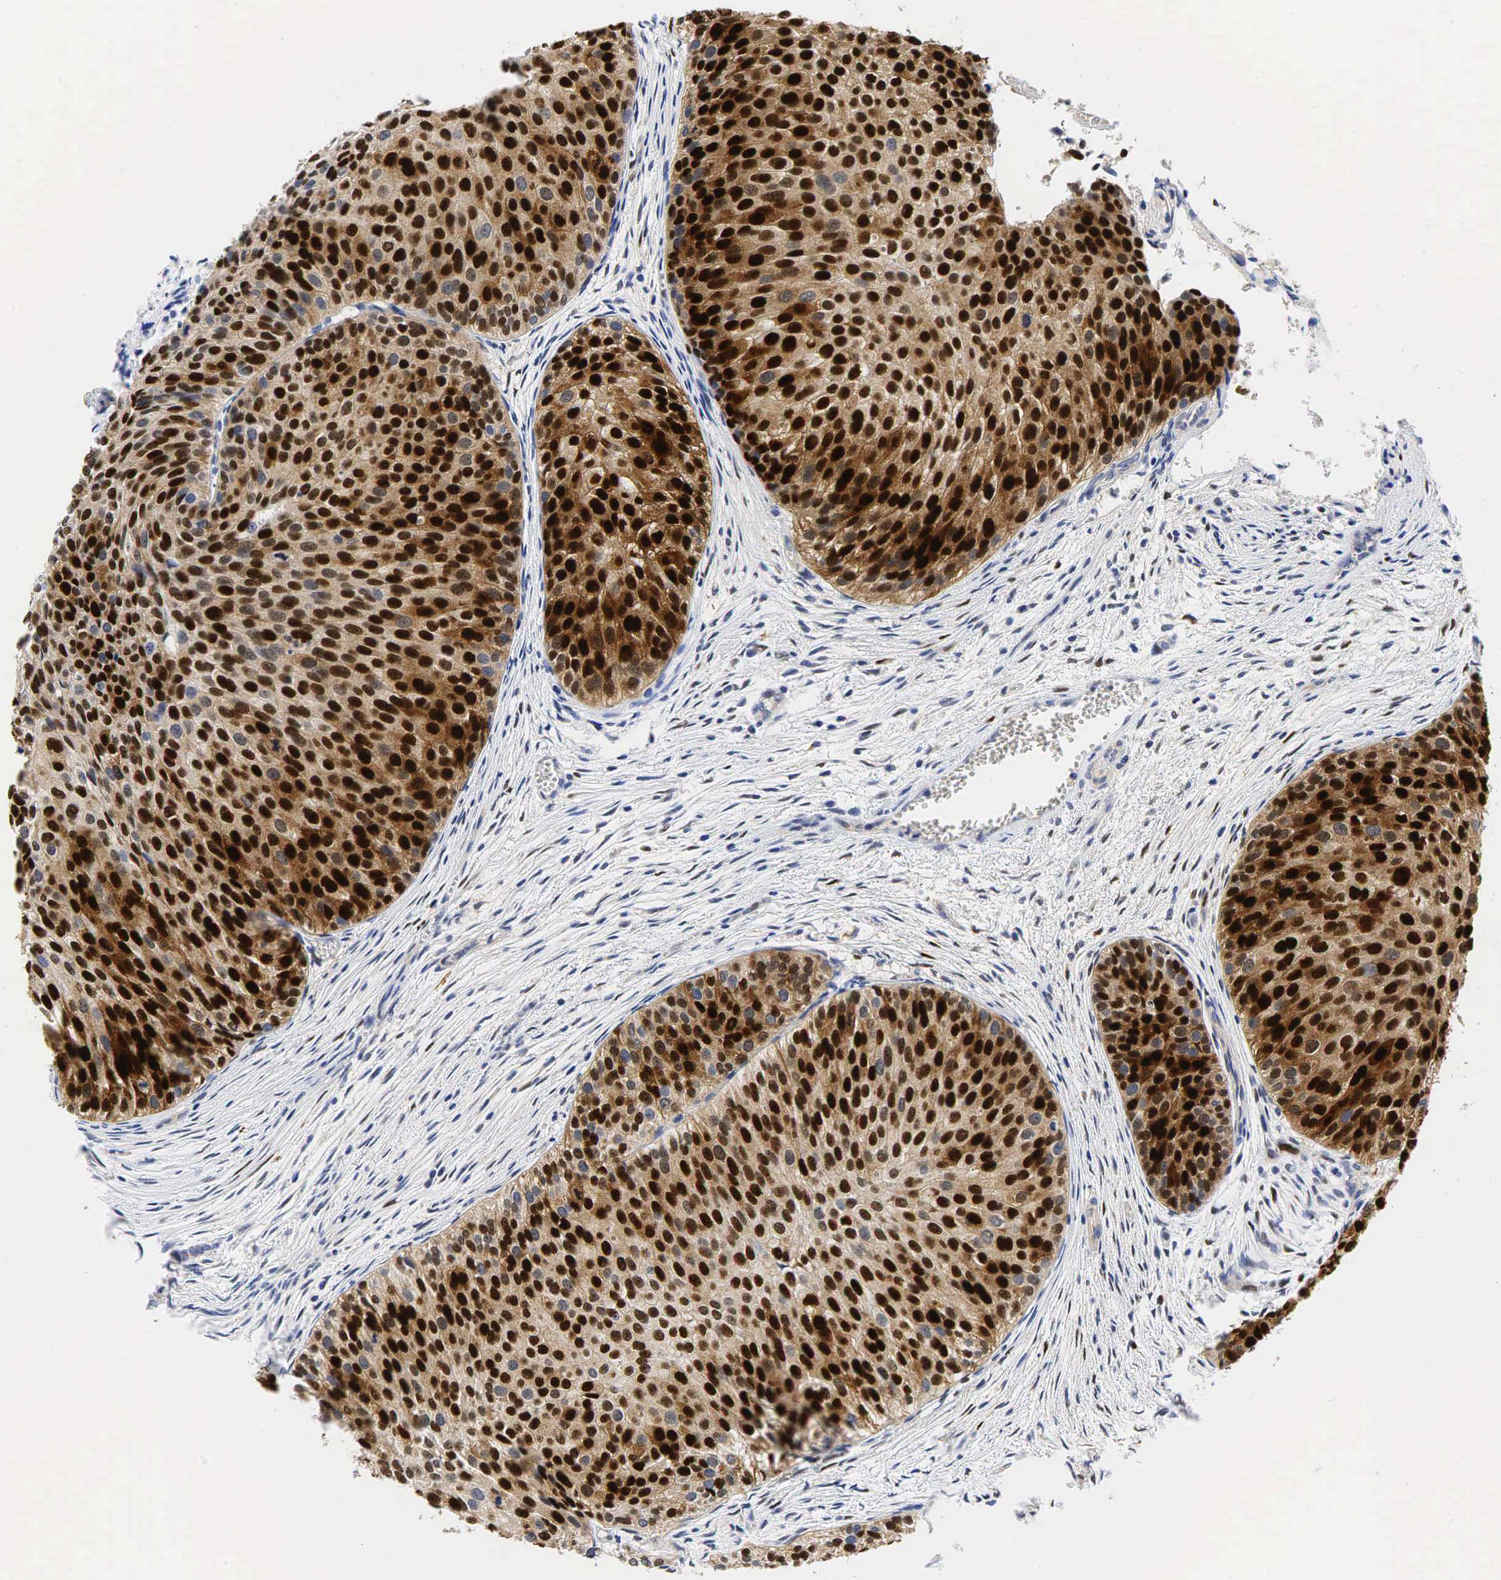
{"staining": {"intensity": "strong", "quantity": ">75%", "location": "cytoplasmic/membranous,nuclear"}, "tissue": "urothelial cancer", "cell_type": "Tumor cells", "image_type": "cancer", "snomed": [{"axis": "morphology", "description": "Urothelial carcinoma, Low grade"}, {"axis": "topography", "description": "Urinary bladder"}], "caption": "The image exhibits immunohistochemical staining of low-grade urothelial carcinoma. There is strong cytoplasmic/membranous and nuclear positivity is identified in approximately >75% of tumor cells.", "gene": "CCND1", "patient": {"sex": "male", "age": 84}}